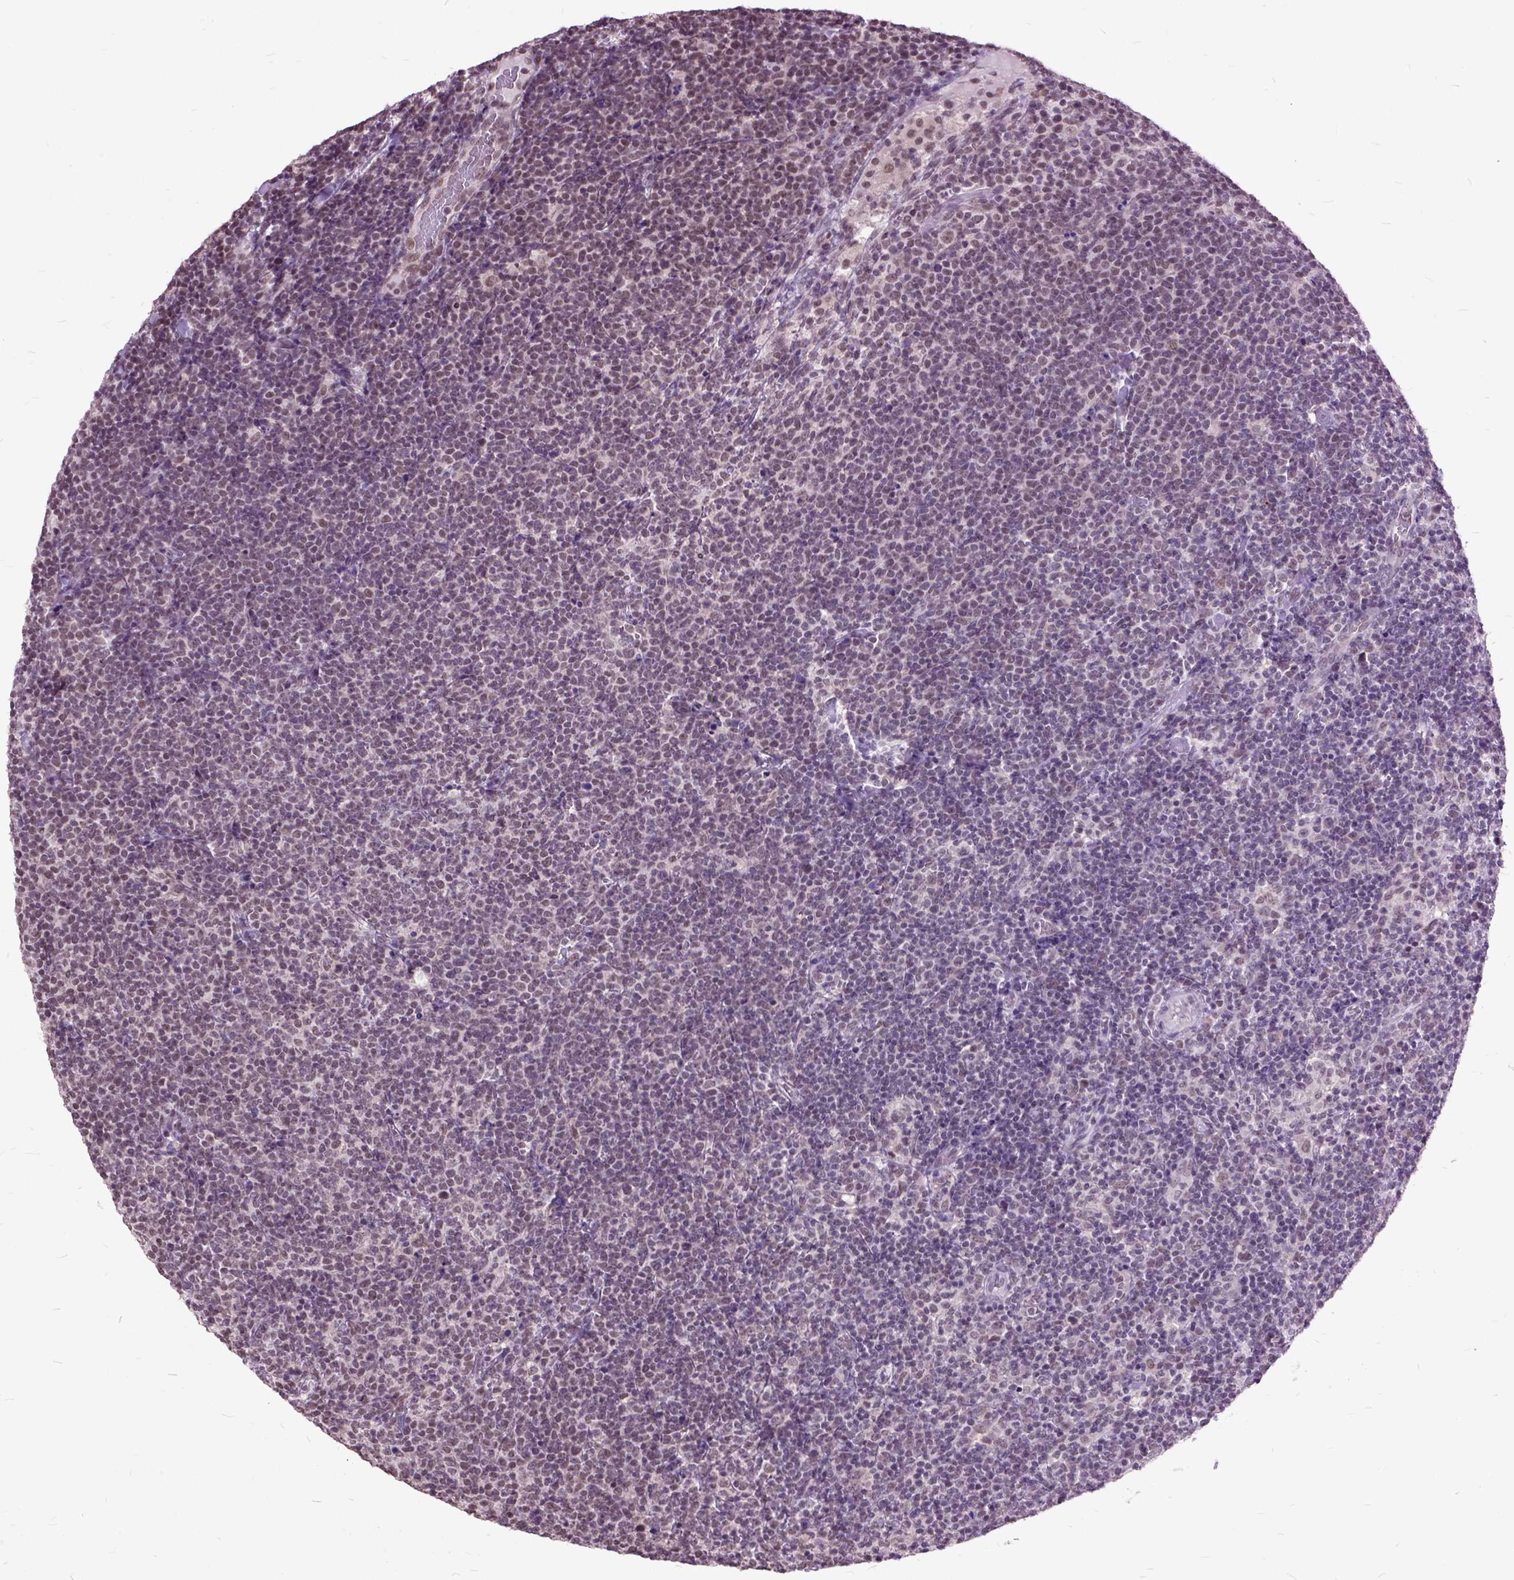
{"staining": {"intensity": "moderate", "quantity": "25%-75%", "location": "nuclear"}, "tissue": "lymphoma", "cell_type": "Tumor cells", "image_type": "cancer", "snomed": [{"axis": "morphology", "description": "Malignant lymphoma, non-Hodgkin's type, High grade"}, {"axis": "topography", "description": "Lymph node"}], "caption": "Protein expression analysis of human lymphoma reveals moderate nuclear expression in approximately 25%-75% of tumor cells.", "gene": "ORC5", "patient": {"sex": "male", "age": 61}}